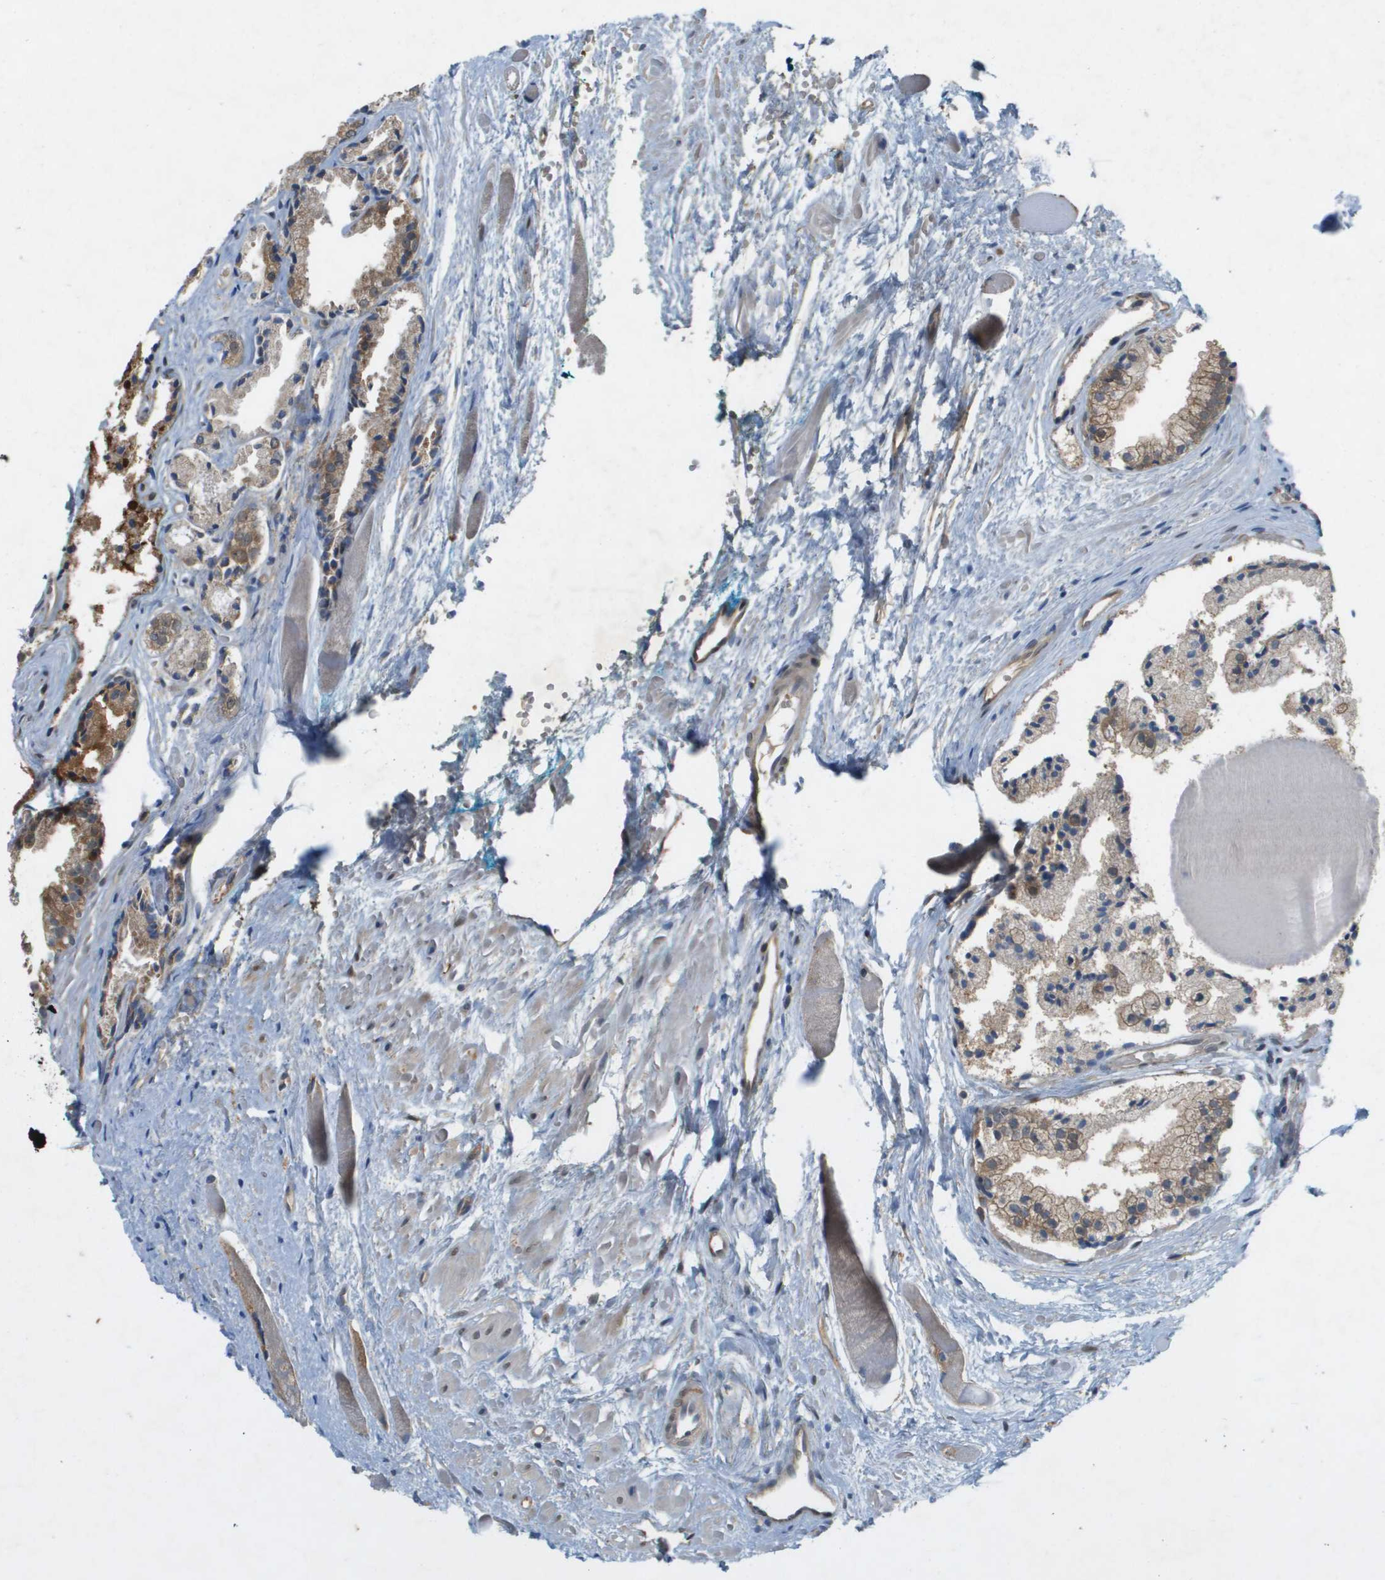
{"staining": {"intensity": "weak", "quantity": "25%-75%", "location": "cytoplasmic/membranous"}, "tissue": "prostate cancer", "cell_type": "Tumor cells", "image_type": "cancer", "snomed": [{"axis": "morphology", "description": "Adenocarcinoma, Low grade"}, {"axis": "topography", "description": "Prostate"}], "caption": "Immunohistochemistry histopathology image of neoplastic tissue: human prostate cancer (low-grade adenocarcinoma) stained using immunohistochemistry (IHC) exhibits low levels of weak protein expression localized specifically in the cytoplasmic/membranous of tumor cells, appearing as a cytoplasmic/membranous brown color.", "gene": "PALD1", "patient": {"sex": "male", "age": 57}}